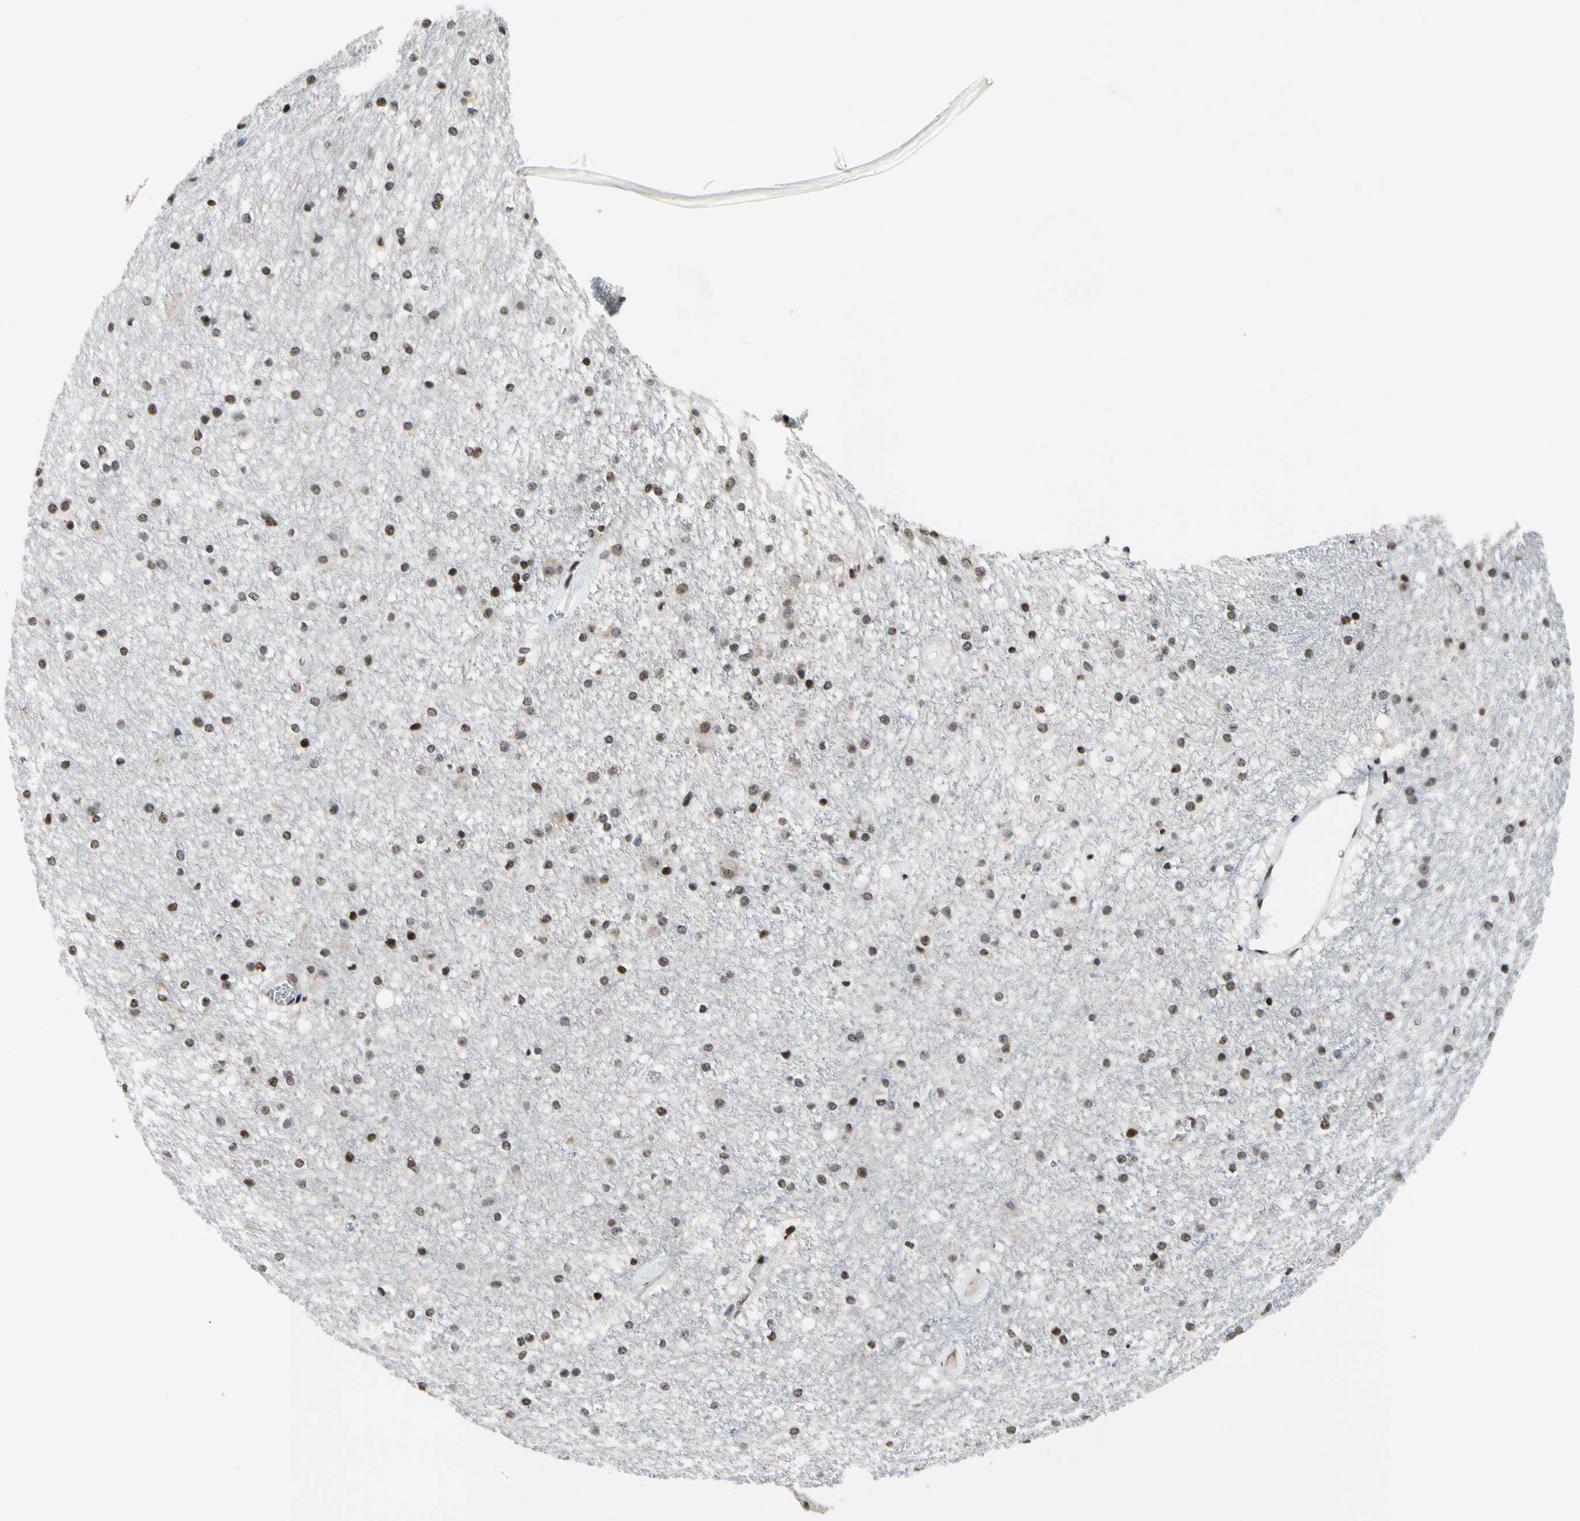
{"staining": {"intensity": "moderate", "quantity": ">75%", "location": "nuclear"}, "tissue": "caudate", "cell_type": "Glial cells", "image_type": "normal", "snomed": [{"axis": "morphology", "description": "Normal tissue, NOS"}, {"axis": "topography", "description": "Lateral ventricle wall"}], "caption": "A high-resolution image shows immunohistochemistry staining of benign caudate, which shows moderate nuclear positivity in about >75% of glial cells.", "gene": "RECQL", "patient": {"sex": "female", "age": 19}}